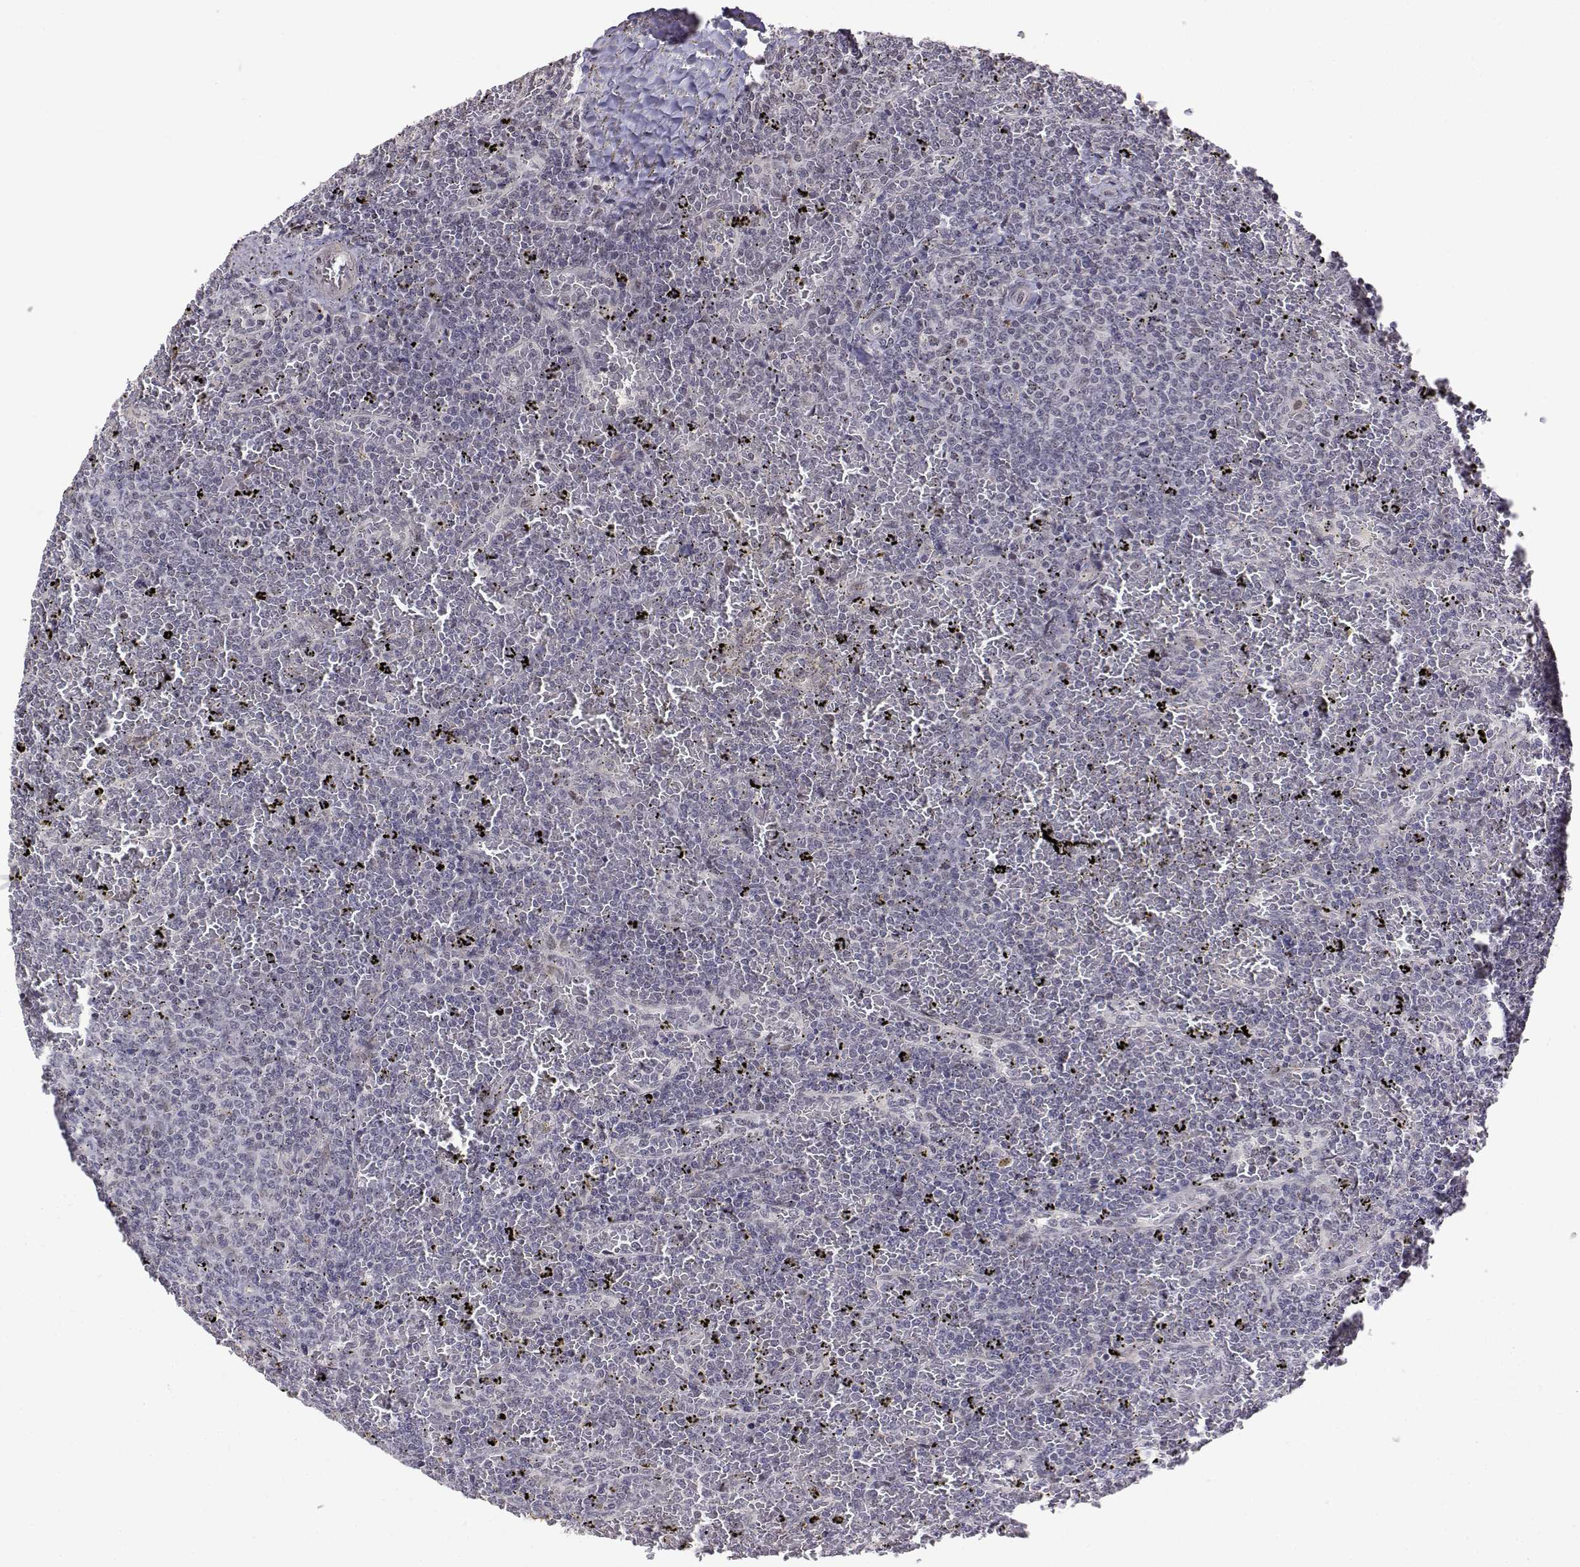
{"staining": {"intensity": "negative", "quantity": "none", "location": "none"}, "tissue": "lymphoma", "cell_type": "Tumor cells", "image_type": "cancer", "snomed": [{"axis": "morphology", "description": "Malignant lymphoma, non-Hodgkin's type, Low grade"}, {"axis": "topography", "description": "Spleen"}], "caption": "Lymphoma was stained to show a protein in brown. There is no significant positivity in tumor cells. (Immunohistochemistry, brightfield microscopy, high magnification).", "gene": "ITGA7", "patient": {"sex": "female", "age": 77}}